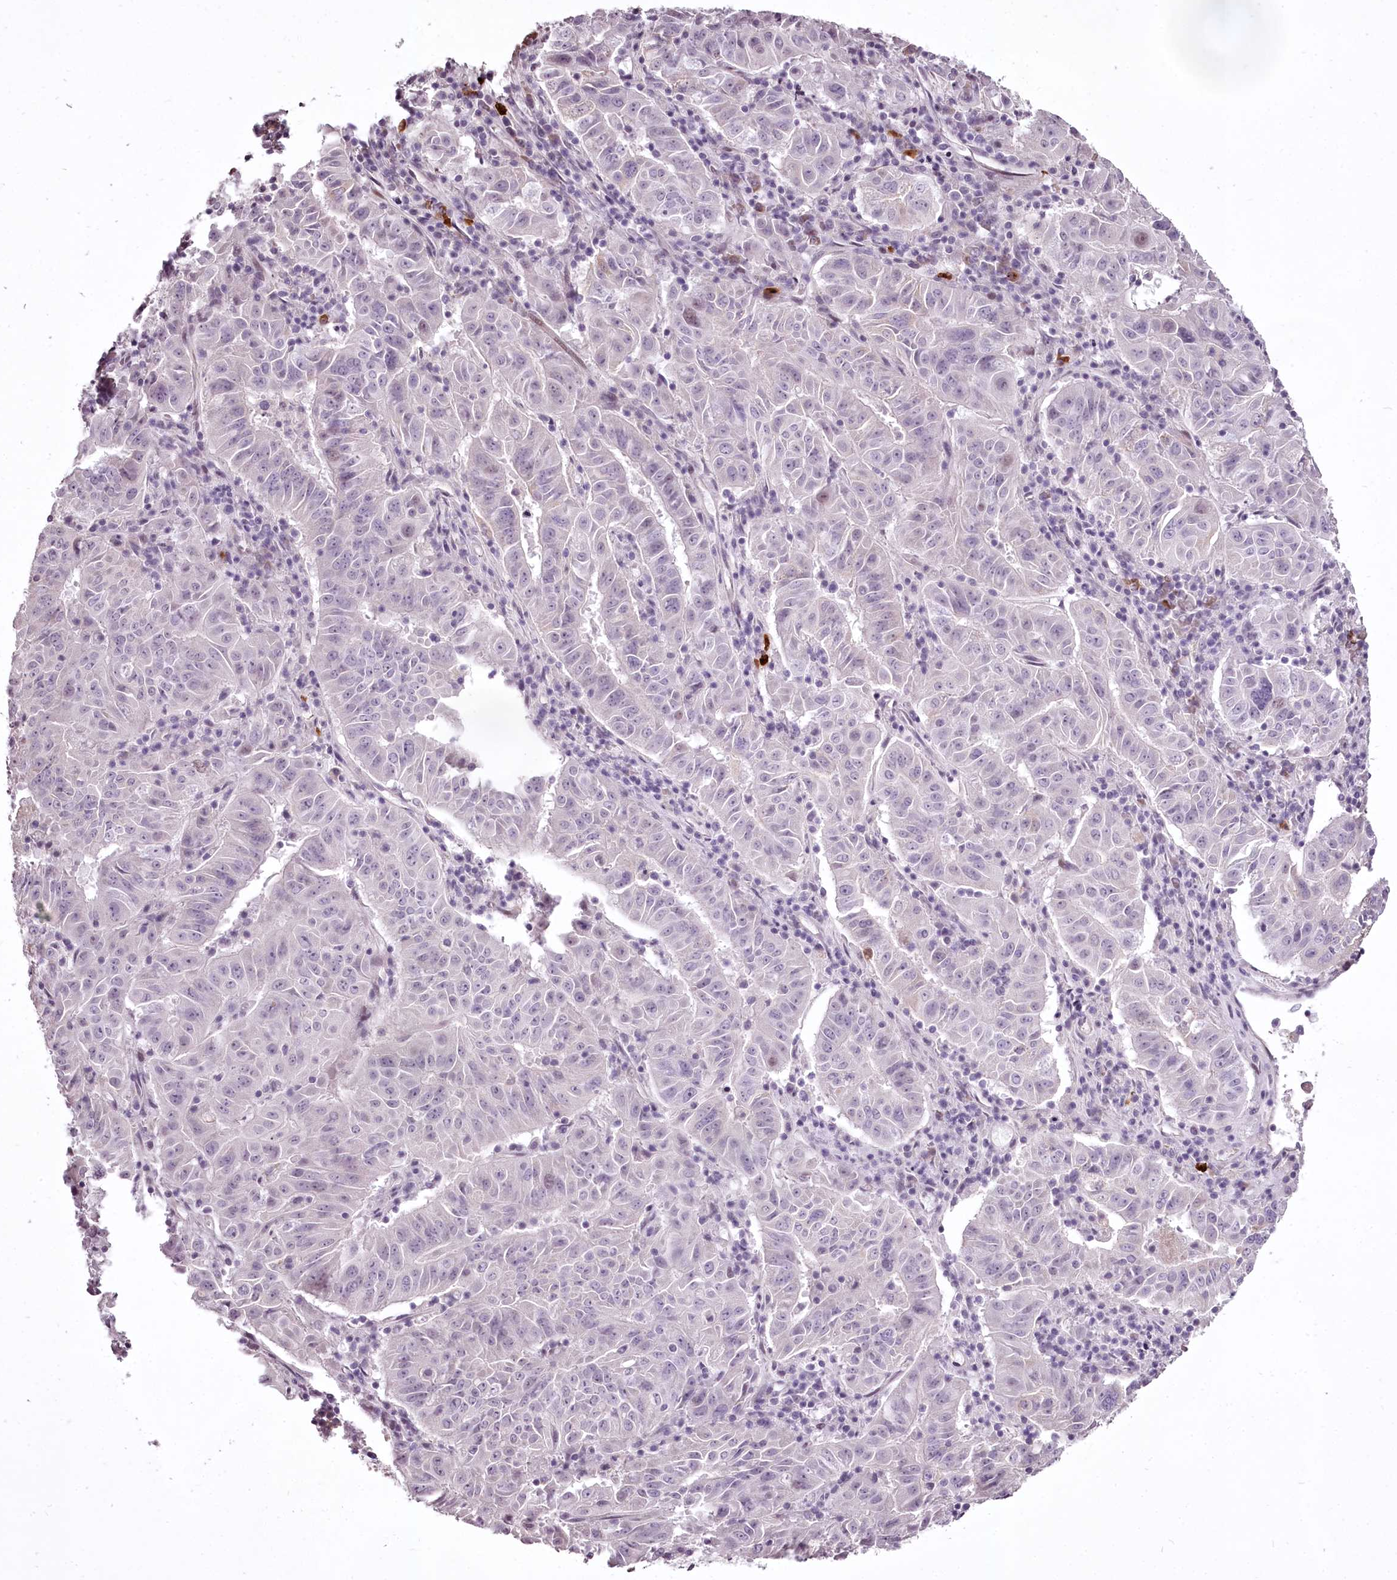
{"staining": {"intensity": "negative", "quantity": "none", "location": "none"}, "tissue": "pancreatic cancer", "cell_type": "Tumor cells", "image_type": "cancer", "snomed": [{"axis": "morphology", "description": "Adenocarcinoma, NOS"}, {"axis": "topography", "description": "Pancreas"}], "caption": "Immunohistochemistry of human adenocarcinoma (pancreatic) reveals no staining in tumor cells. The staining is performed using DAB brown chromogen with nuclei counter-stained in using hematoxylin.", "gene": "C1orf56", "patient": {"sex": "male", "age": 63}}